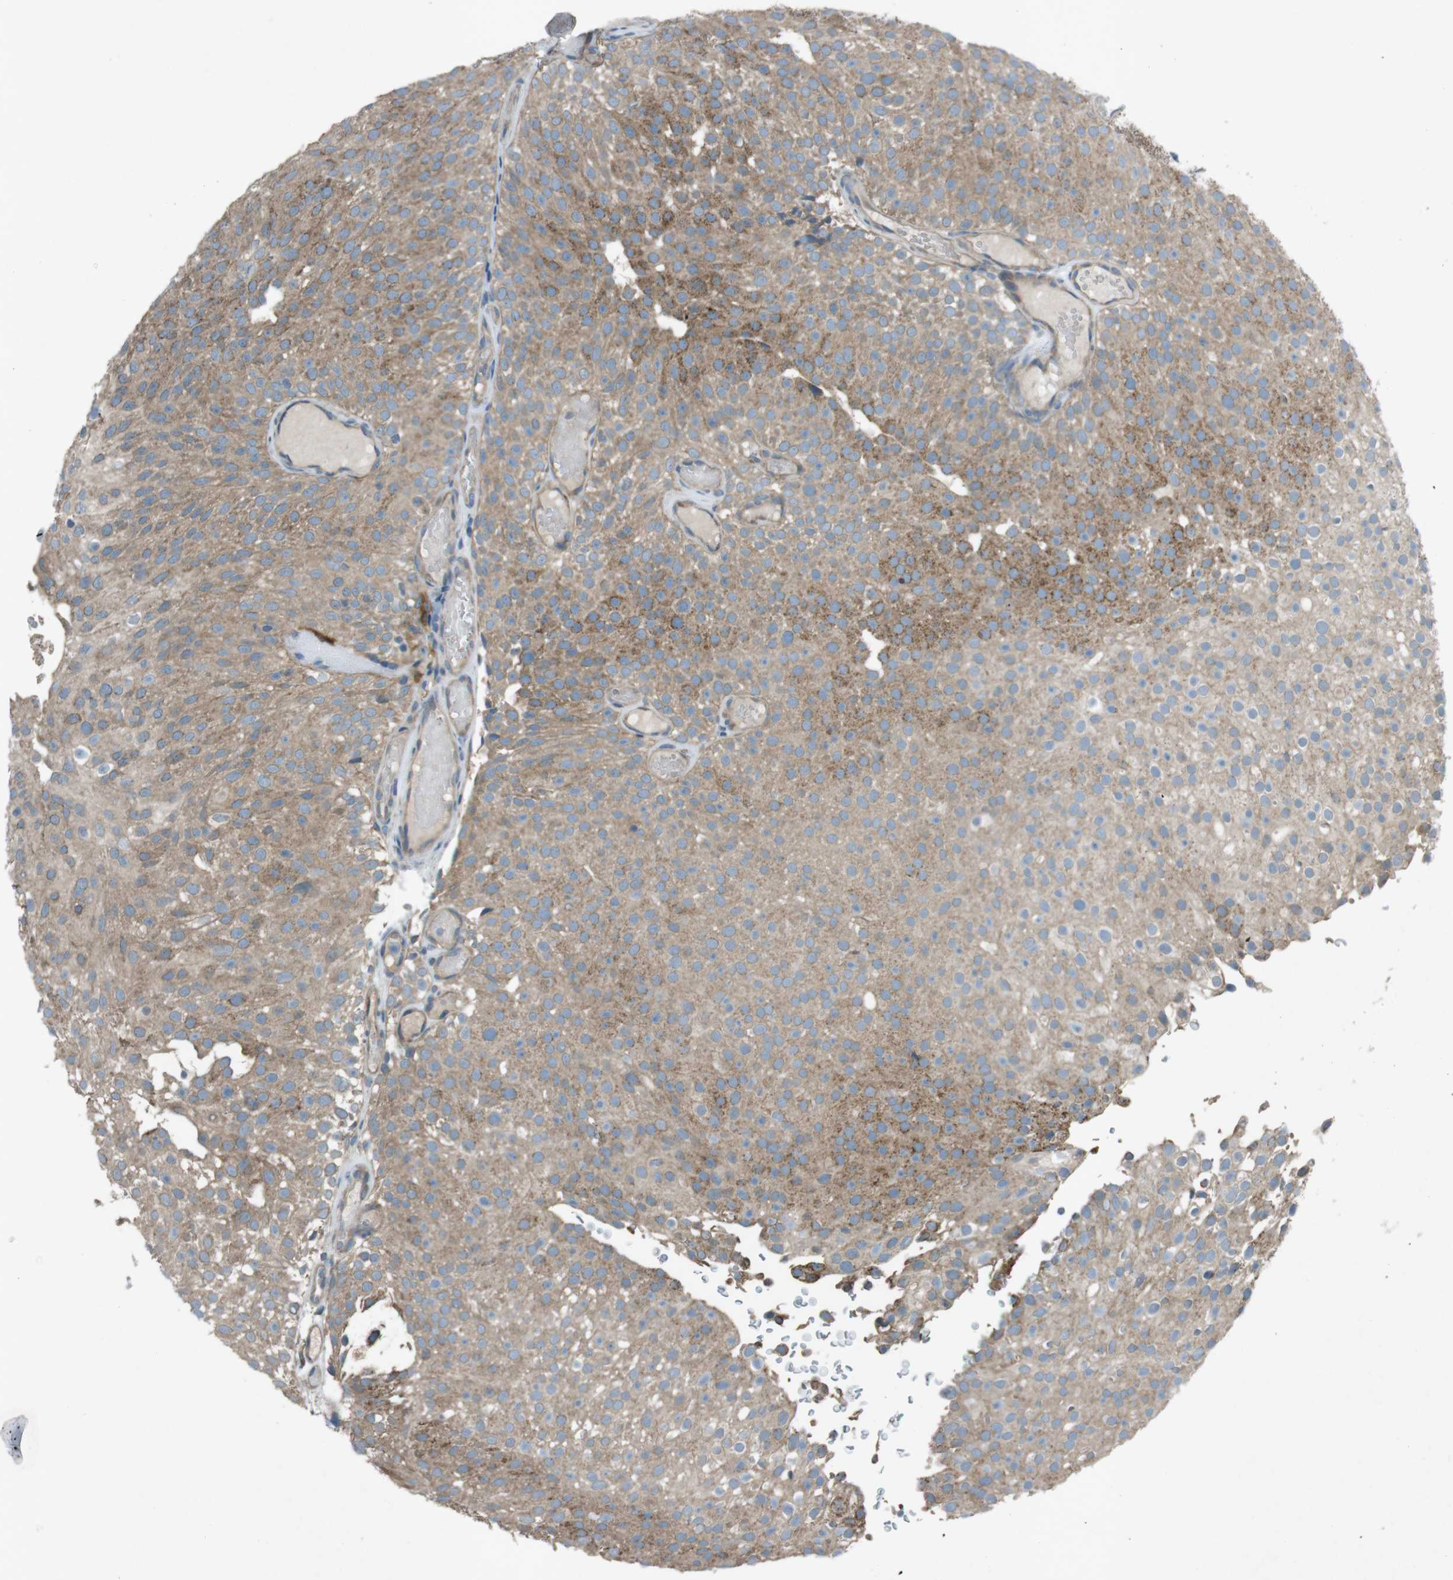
{"staining": {"intensity": "moderate", "quantity": ">75%", "location": "cytoplasmic/membranous"}, "tissue": "urothelial cancer", "cell_type": "Tumor cells", "image_type": "cancer", "snomed": [{"axis": "morphology", "description": "Urothelial carcinoma, Low grade"}, {"axis": "topography", "description": "Urinary bladder"}], "caption": "Low-grade urothelial carcinoma stained with DAB (3,3'-diaminobenzidine) immunohistochemistry shows medium levels of moderate cytoplasmic/membranous expression in approximately >75% of tumor cells.", "gene": "TMEM41B", "patient": {"sex": "male", "age": 78}}